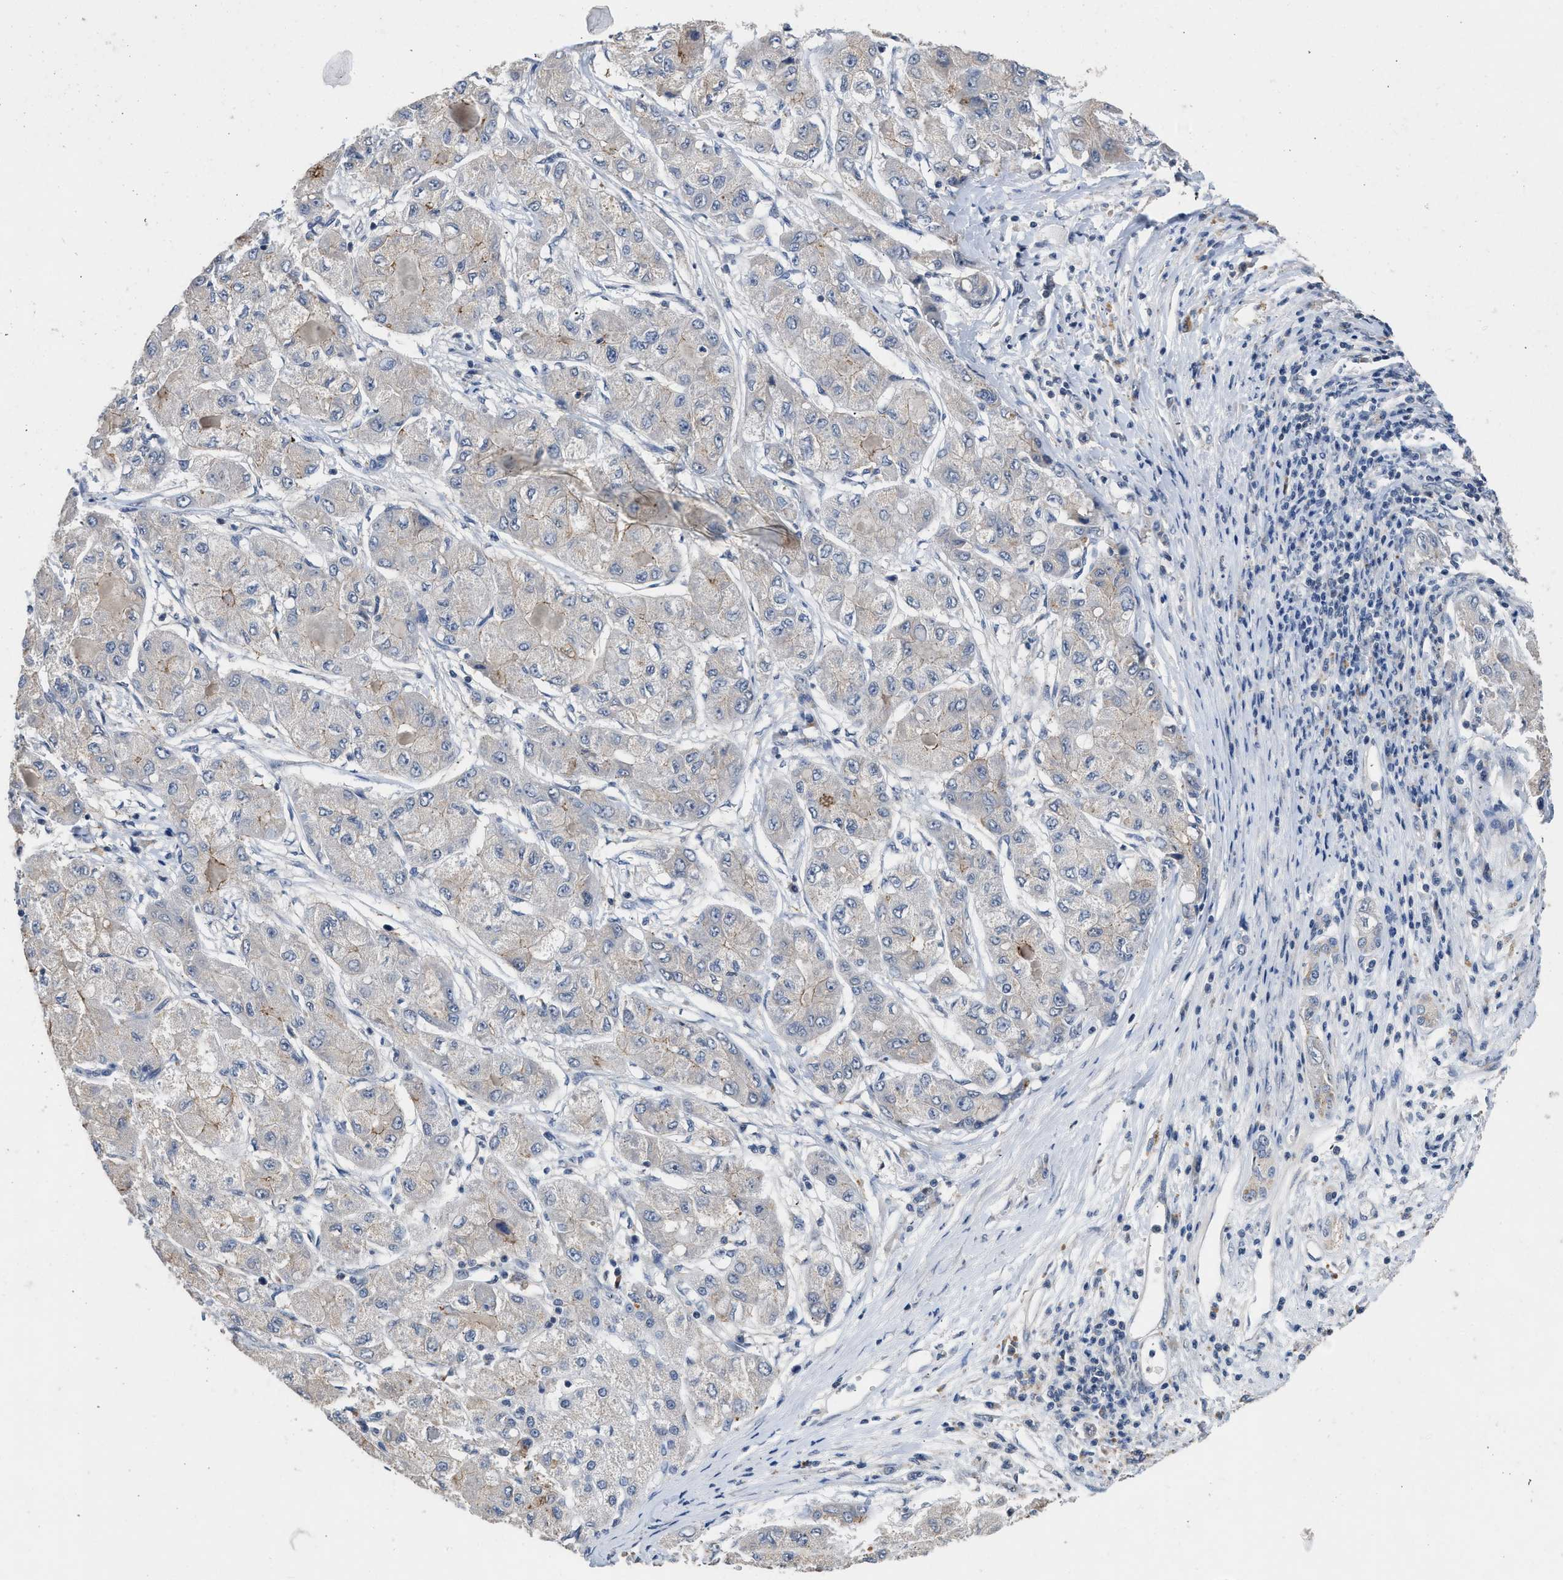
{"staining": {"intensity": "weak", "quantity": "<25%", "location": "cytoplasmic/membranous"}, "tissue": "liver cancer", "cell_type": "Tumor cells", "image_type": "cancer", "snomed": [{"axis": "morphology", "description": "Carcinoma, Hepatocellular, NOS"}, {"axis": "topography", "description": "Liver"}], "caption": "Hepatocellular carcinoma (liver) stained for a protein using IHC shows no positivity tumor cells.", "gene": "CSF3R", "patient": {"sex": "male", "age": 80}}